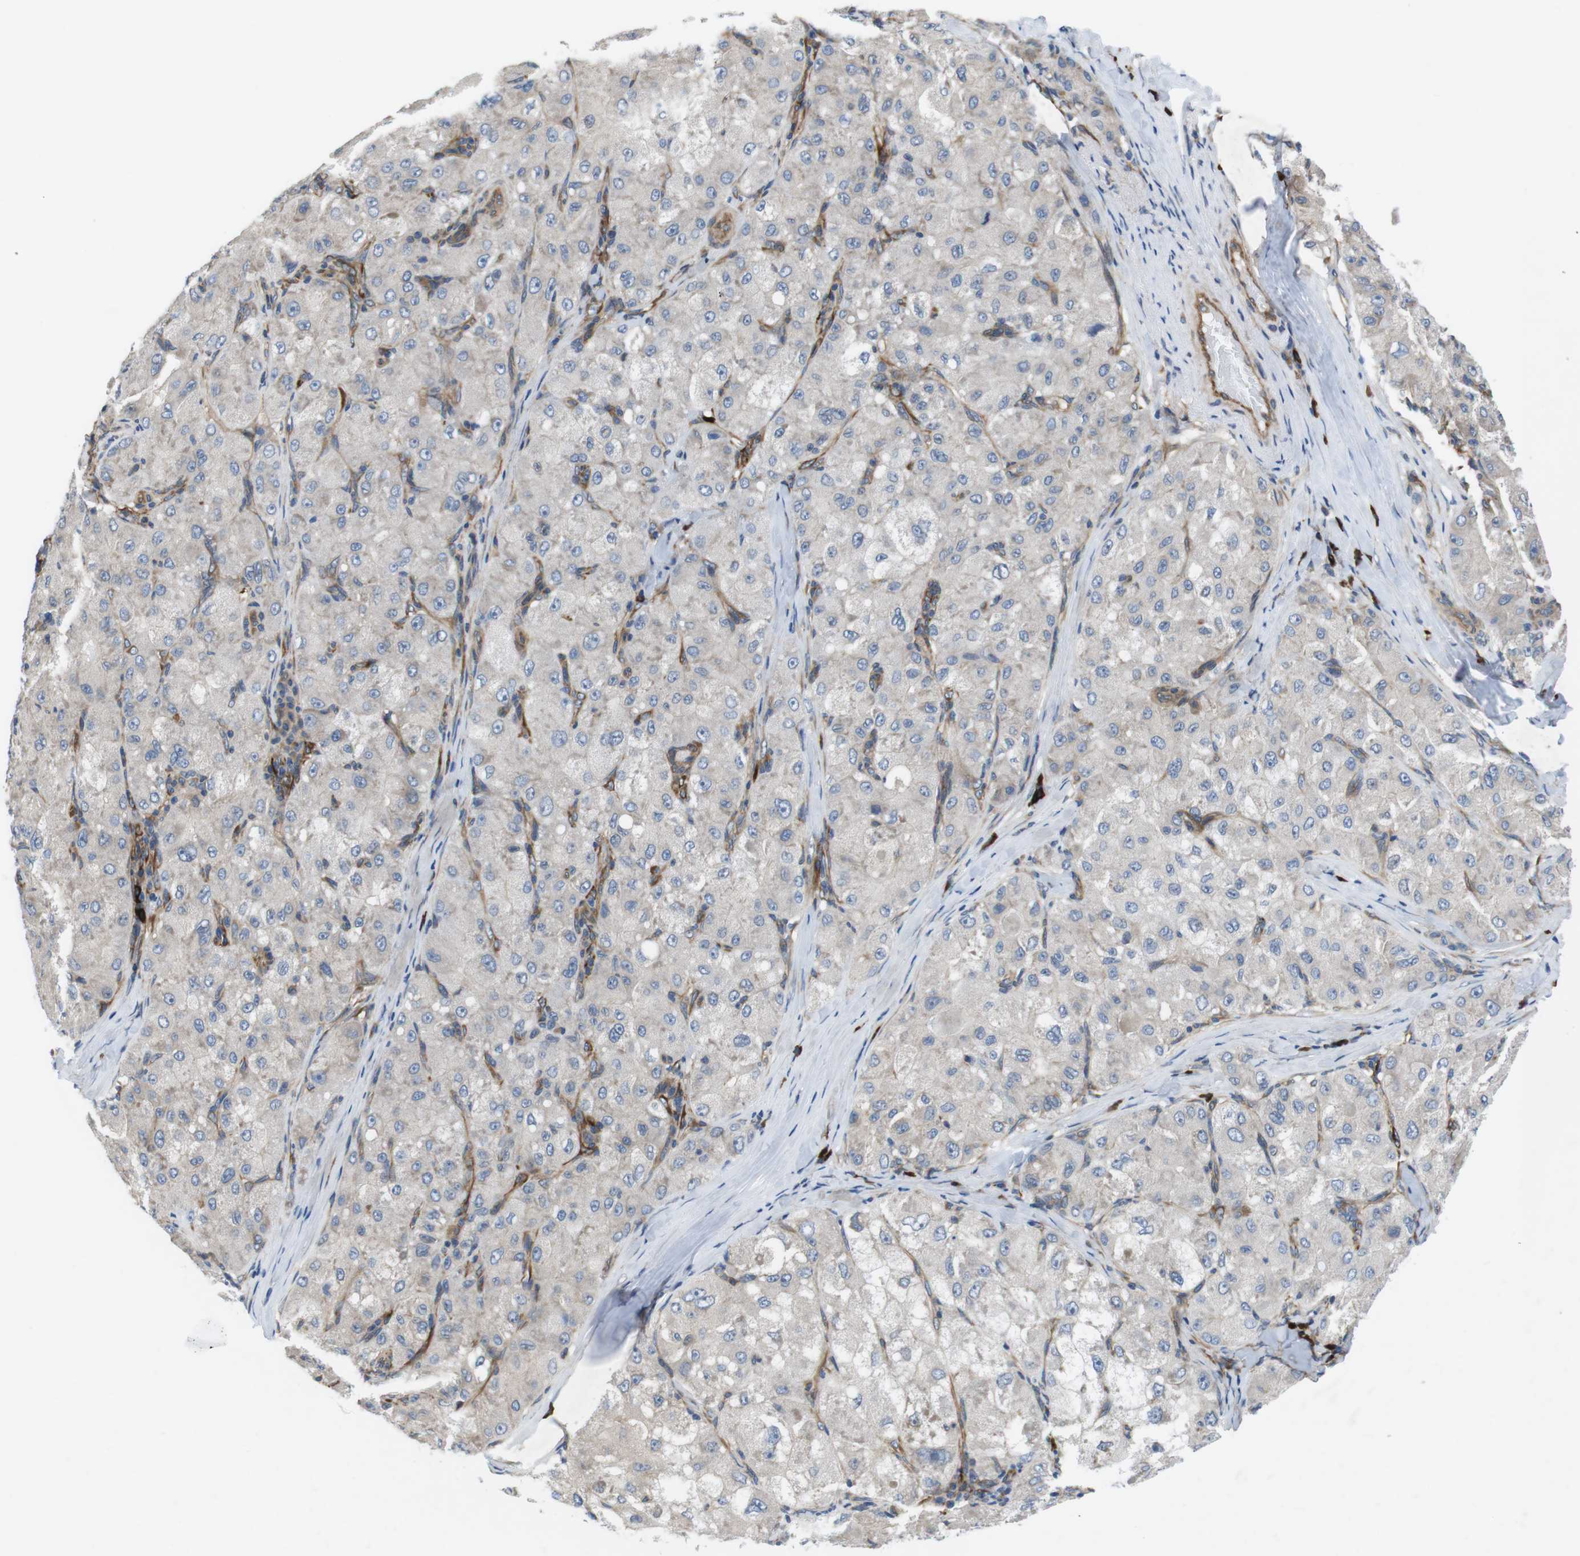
{"staining": {"intensity": "negative", "quantity": "none", "location": "none"}, "tissue": "liver cancer", "cell_type": "Tumor cells", "image_type": "cancer", "snomed": [{"axis": "morphology", "description": "Carcinoma, Hepatocellular, NOS"}, {"axis": "topography", "description": "Liver"}], "caption": "DAB immunohistochemical staining of liver cancer (hepatocellular carcinoma) displays no significant positivity in tumor cells.", "gene": "DCLK1", "patient": {"sex": "male", "age": 80}}